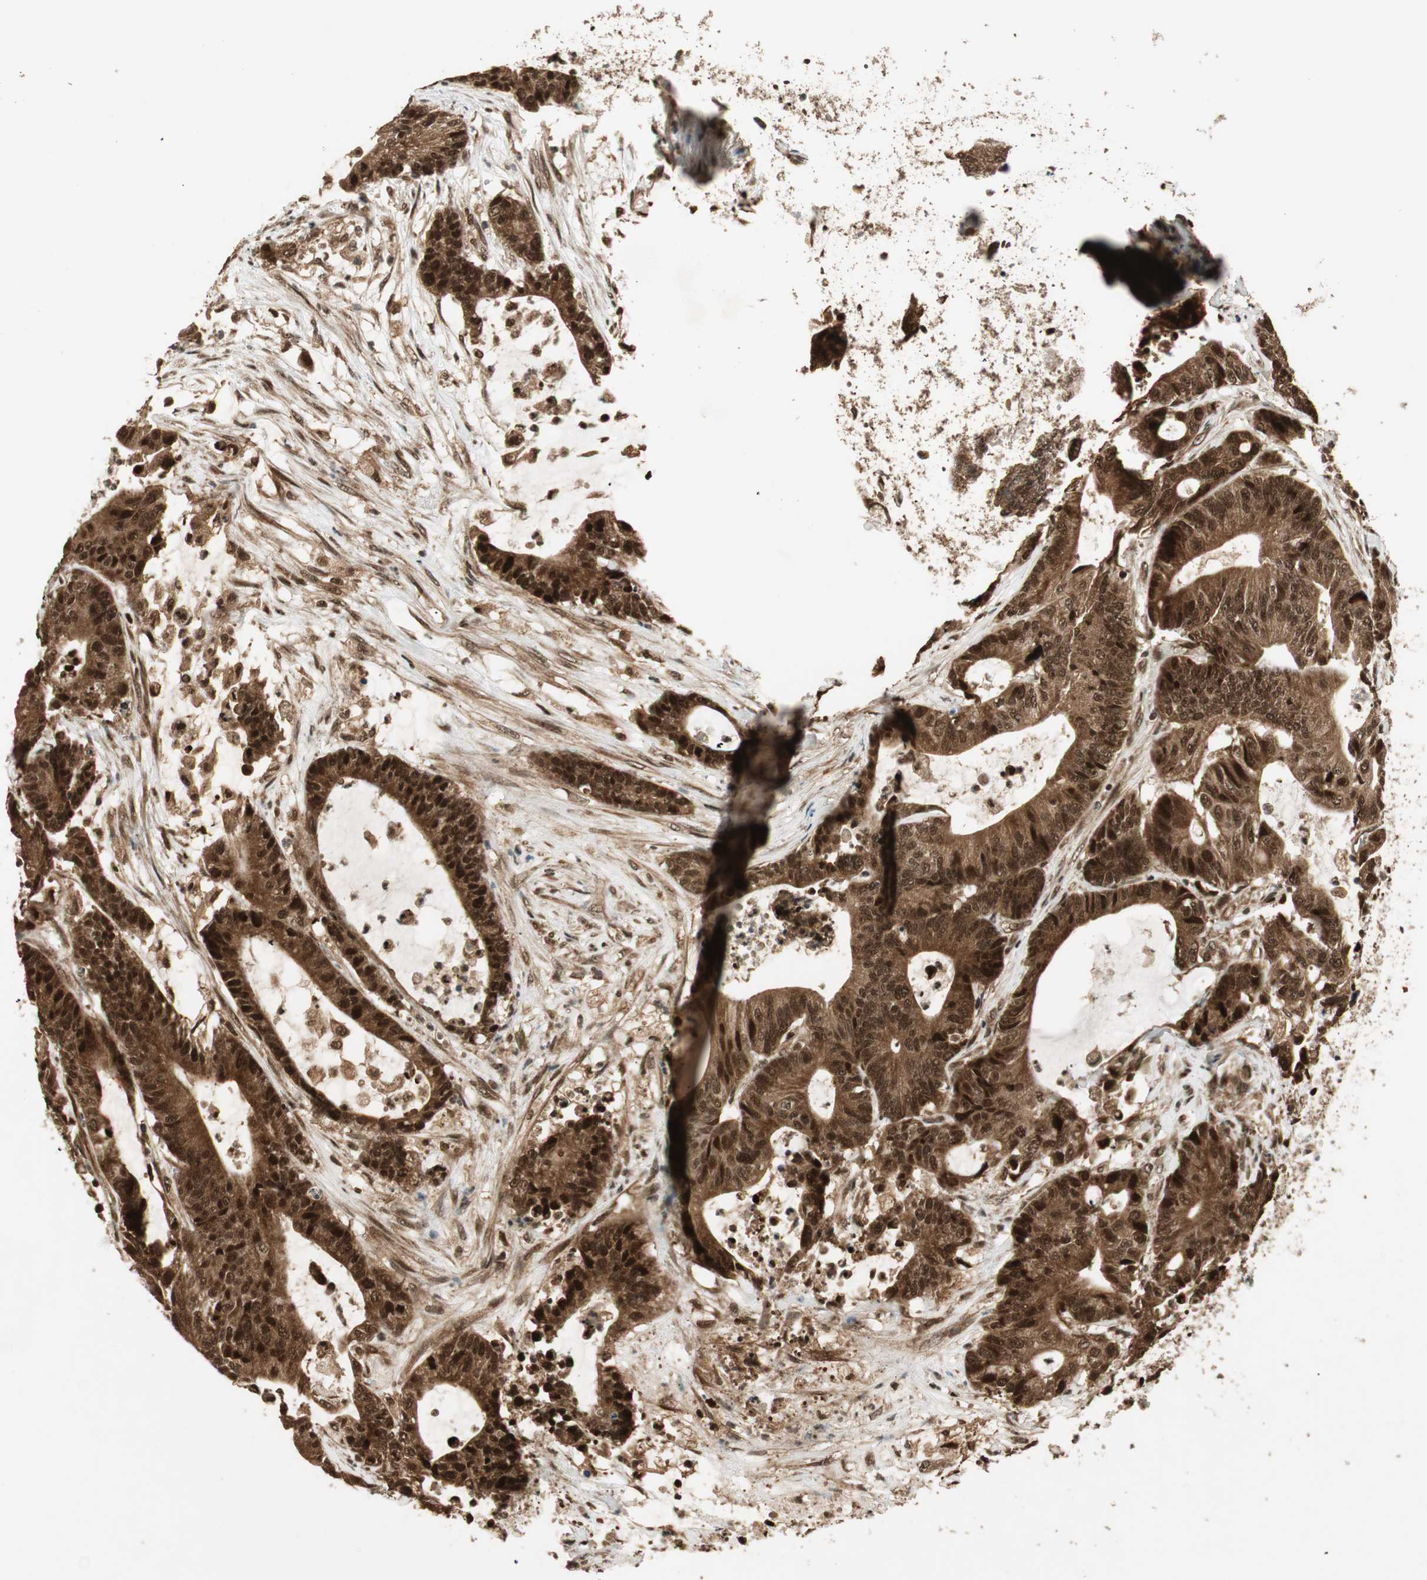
{"staining": {"intensity": "strong", "quantity": ">75%", "location": "cytoplasmic/membranous,nuclear"}, "tissue": "colorectal cancer", "cell_type": "Tumor cells", "image_type": "cancer", "snomed": [{"axis": "morphology", "description": "Adenocarcinoma, NOS"}, {"axis": "topography", "description": "Colon"}], "caption": "High-magnification brightfield microscopy of colorectal adenocarcinoma stained with DAB (brown) and counterstained with hematoxylin (blue). tumor cells exhibit strong cytoplasmic/membranous and nuclear positivity is identified in approximately>75% of cells. The staining was performed using DAB (3,3'-diaminobenzidine) to visualize the protein expression in brown, while the nuclei were stained in blue with hematoxylin (Magnification: 20x).", "gene": "RPA3", "patient": {"sex": "female", "age": 84}}